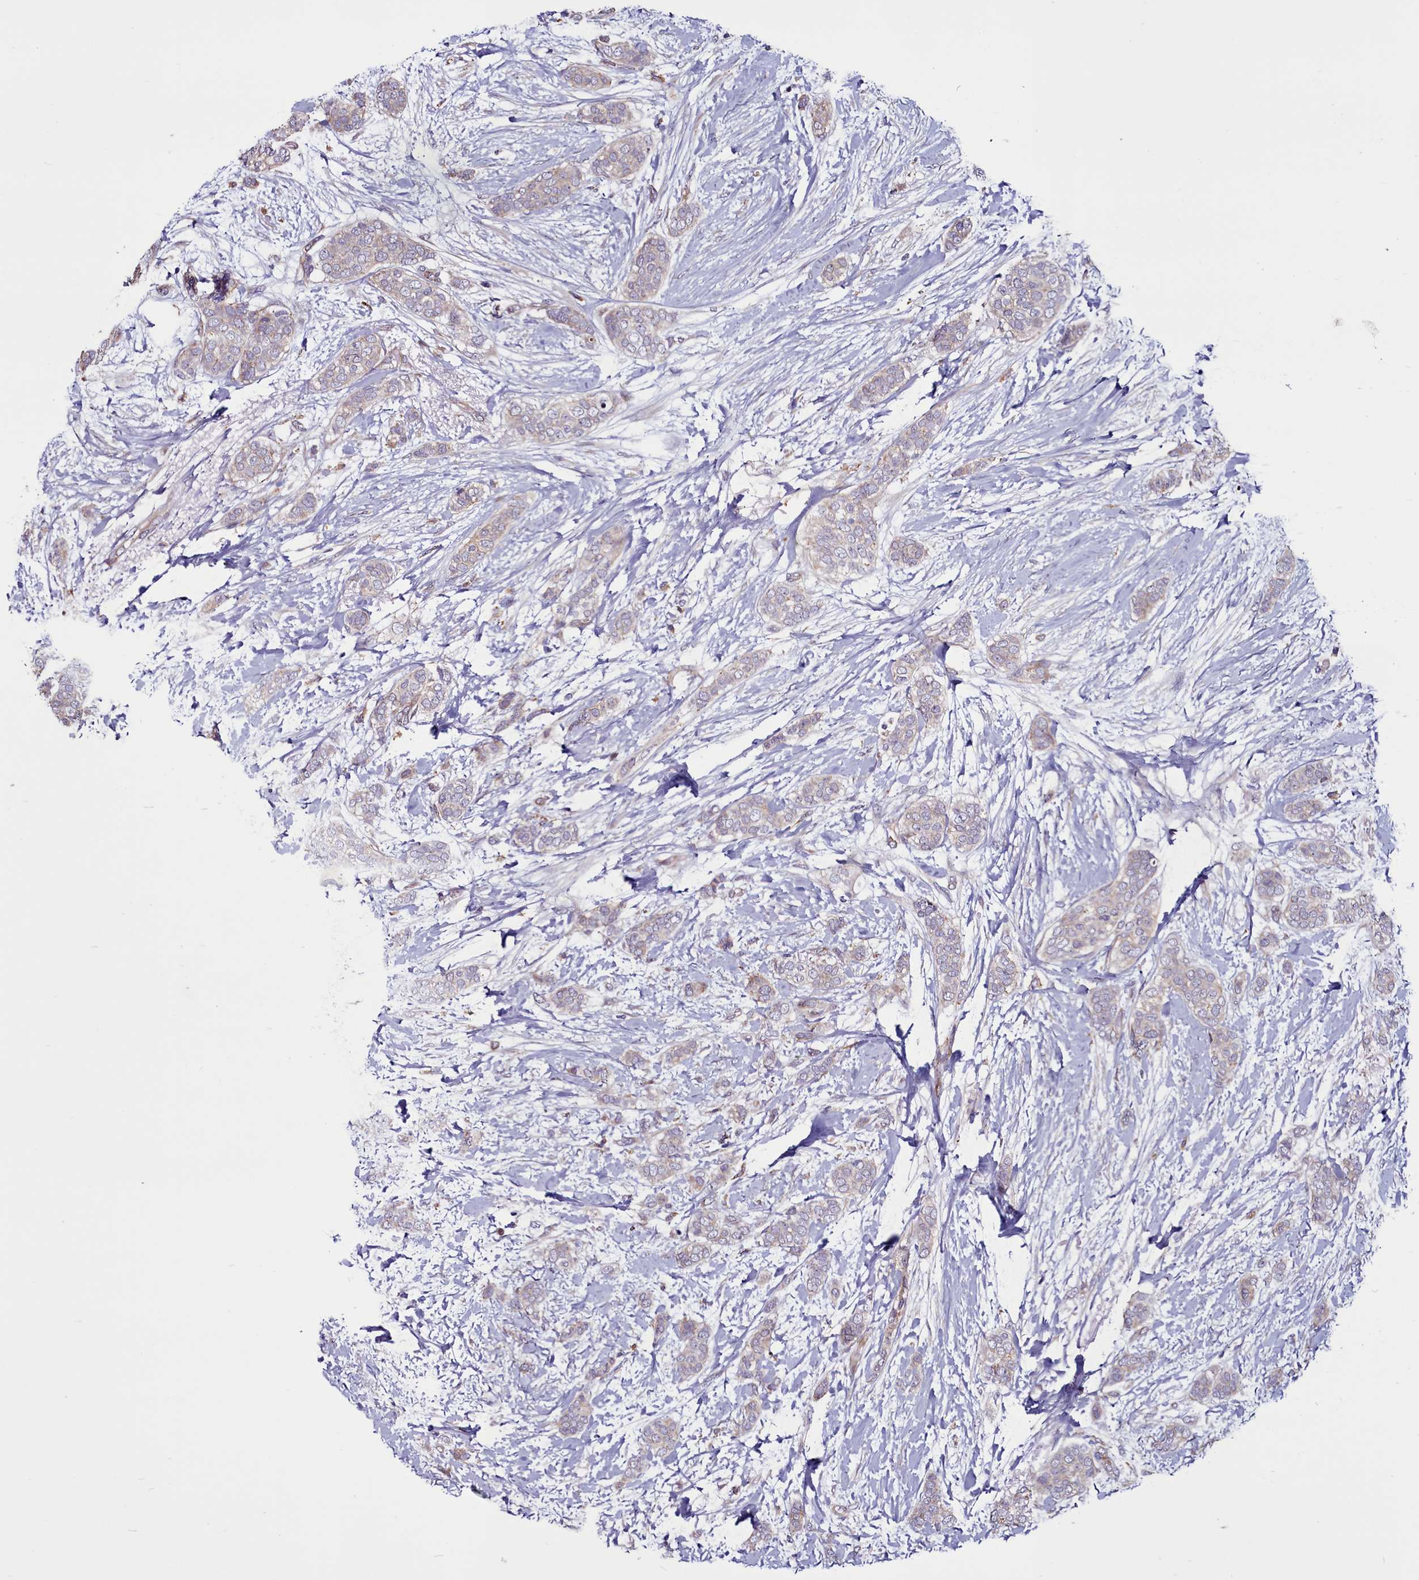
{"staining": {"intensity": "weak", "quantity": "25%-75%", "location": "cytoplasmic/membranous"}, "tissue": "breast cancer", "cell_type": "Tumor cells", "image_type": "cancer", "snomed": [{"axis": "morphology", "description": "Duct carcinoma"}, {"axis": "topography", "description": "Breast"}], "caption": "Immunohistochemical staining of intraductal carcinoma (breast) exhibits low levels of weak cytoplasmic/membranous positivity in approximately 25%-75% of tumor cells.", "gene": "MCRIP1", "patient": {"sex": "female", "age": 72}}